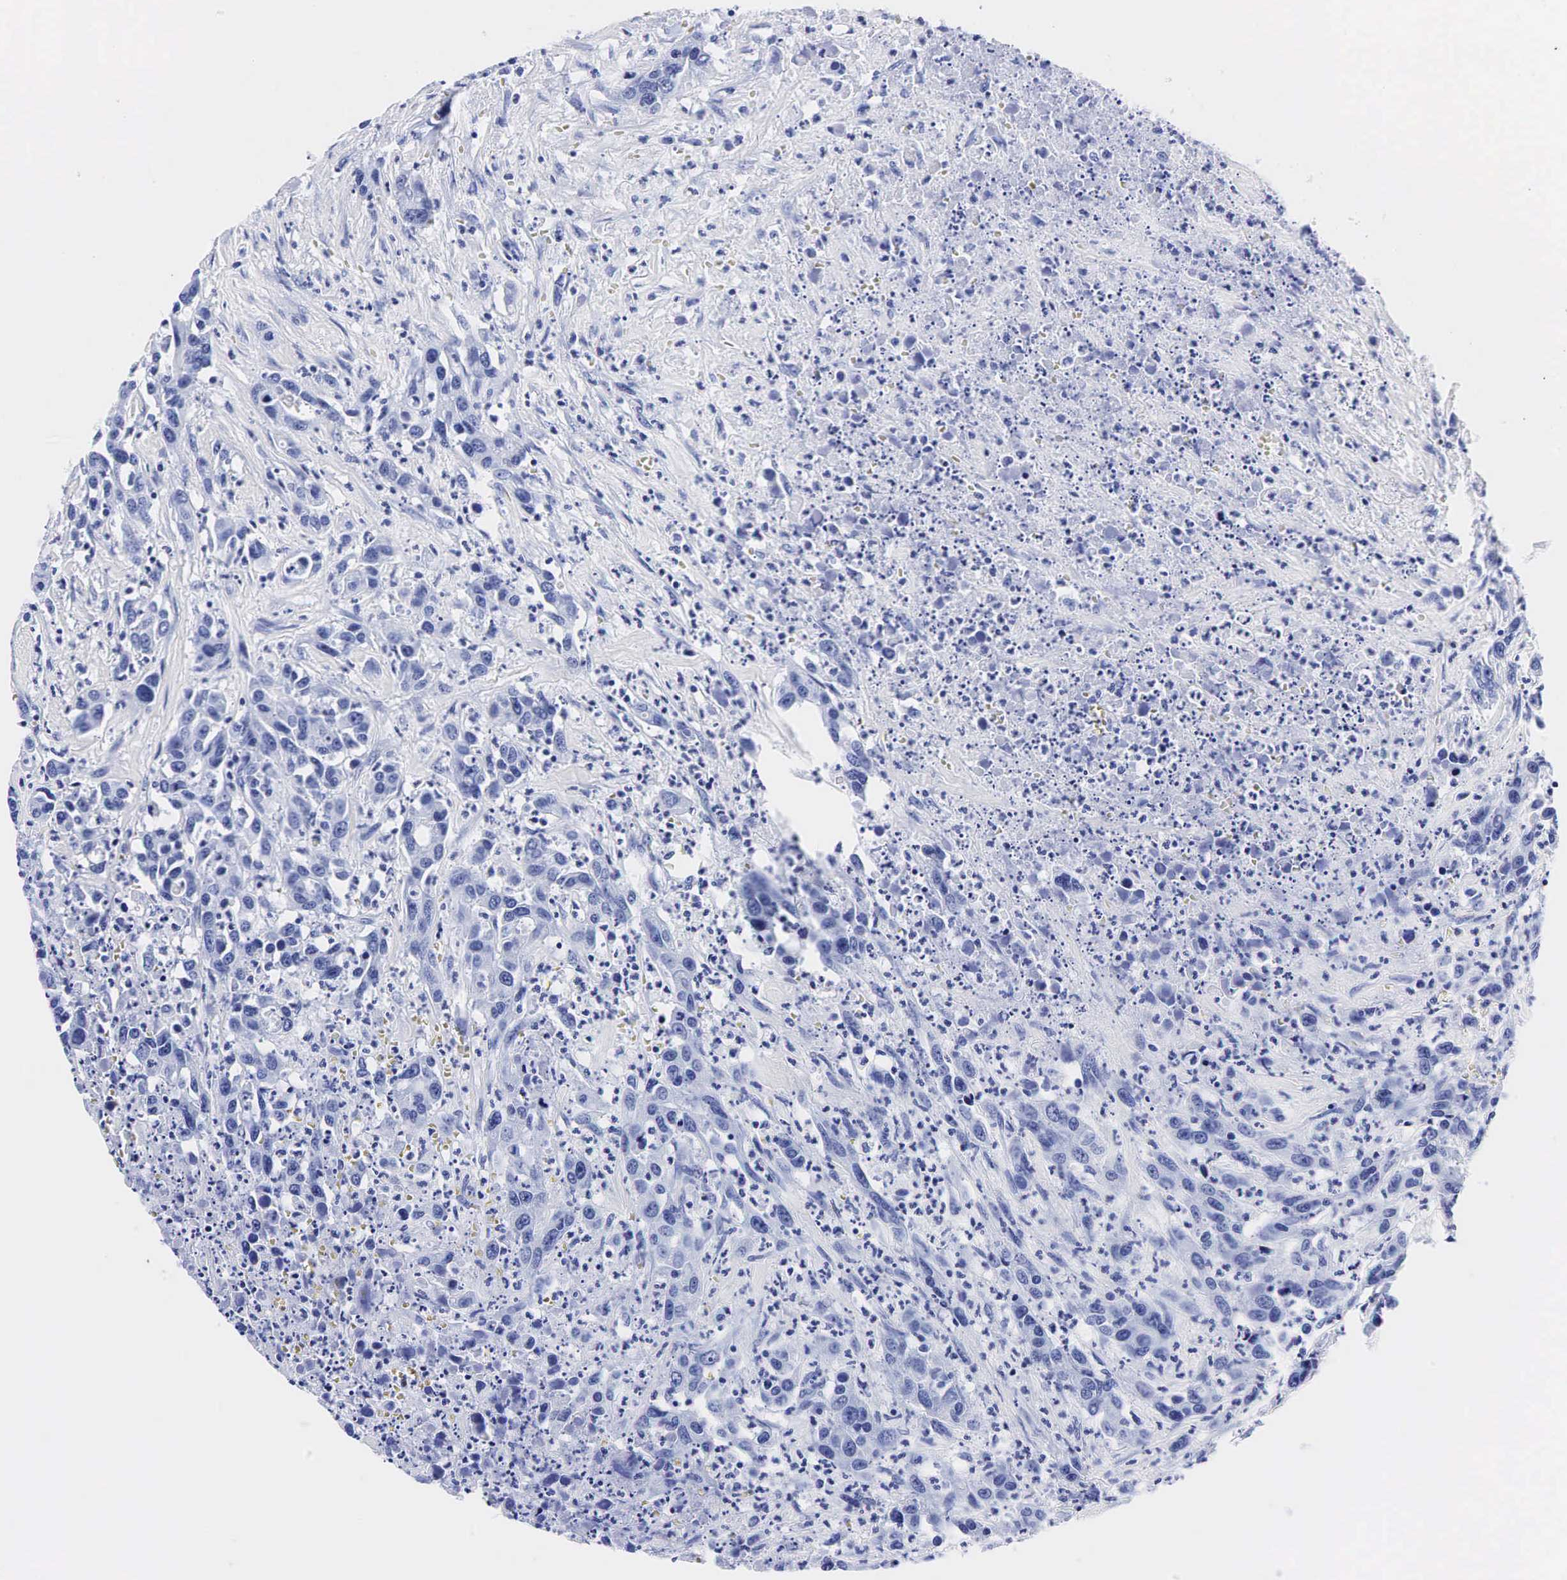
{"staining": {"intensity": "negative", "quantity": "none", "location": "none"}, "tissue": "urothelial cancer", "cell_type": "Tumor cells", "image_type": "cancer", "snomed": [{"axis": "morphology", "description": "Urothelial carcinoma, High grade"}, {"axis": "topography", "description": "Urinary bladder"}], "caption": "Tumor cells are negative for protein expression in human urothelial carcinoma (high-grade). (DAB immunohistochemistry visualized using brightfield microscopy, high magnification).", "gene": "KLK3", "patient": {"sex": "male", "age": 86}}